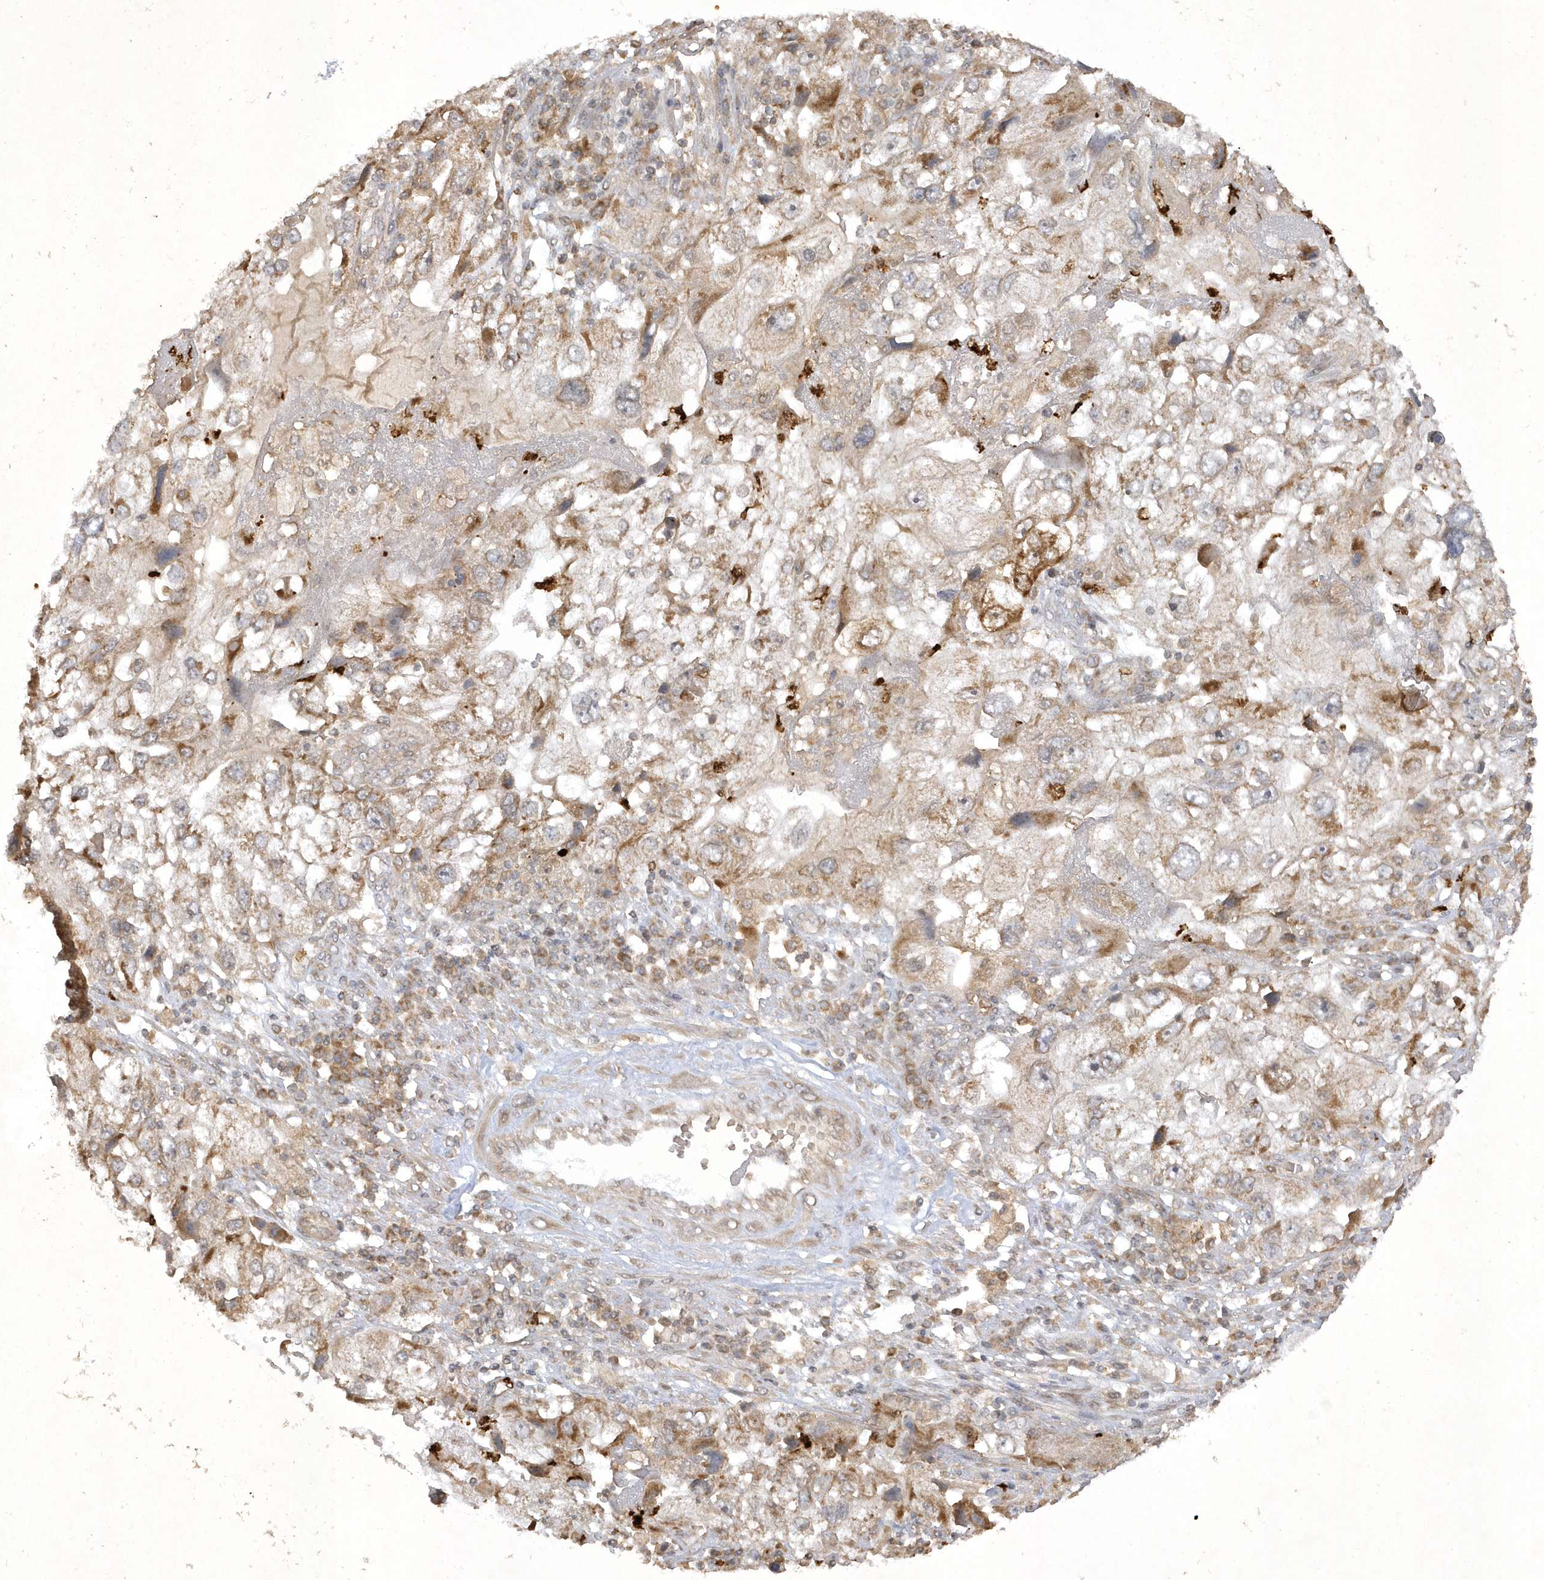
{"staining": {"intensity": "moderate", "quantity": "25%-75%", "location": "cytoplasmic/membranous"}, "tissue": "endometrial cancer", "cell_type": "Tumor cells", "image_type": "cancer", "snomed": [{"axis": "morphology", "description": "Adenocarcinoma, NOS"}, {"axis": "topography", "description": "Endometrium"}], "caption": "DAB immunohistochemical staining of human endometrial cancer (adenocarcinoma) exhibits moderate cytoplasmic/membranous protein positivity in approximately 25%-75% of tumor cells.", "gene": "ZNF213", "patient": {"sex": "female", "age": 49}}